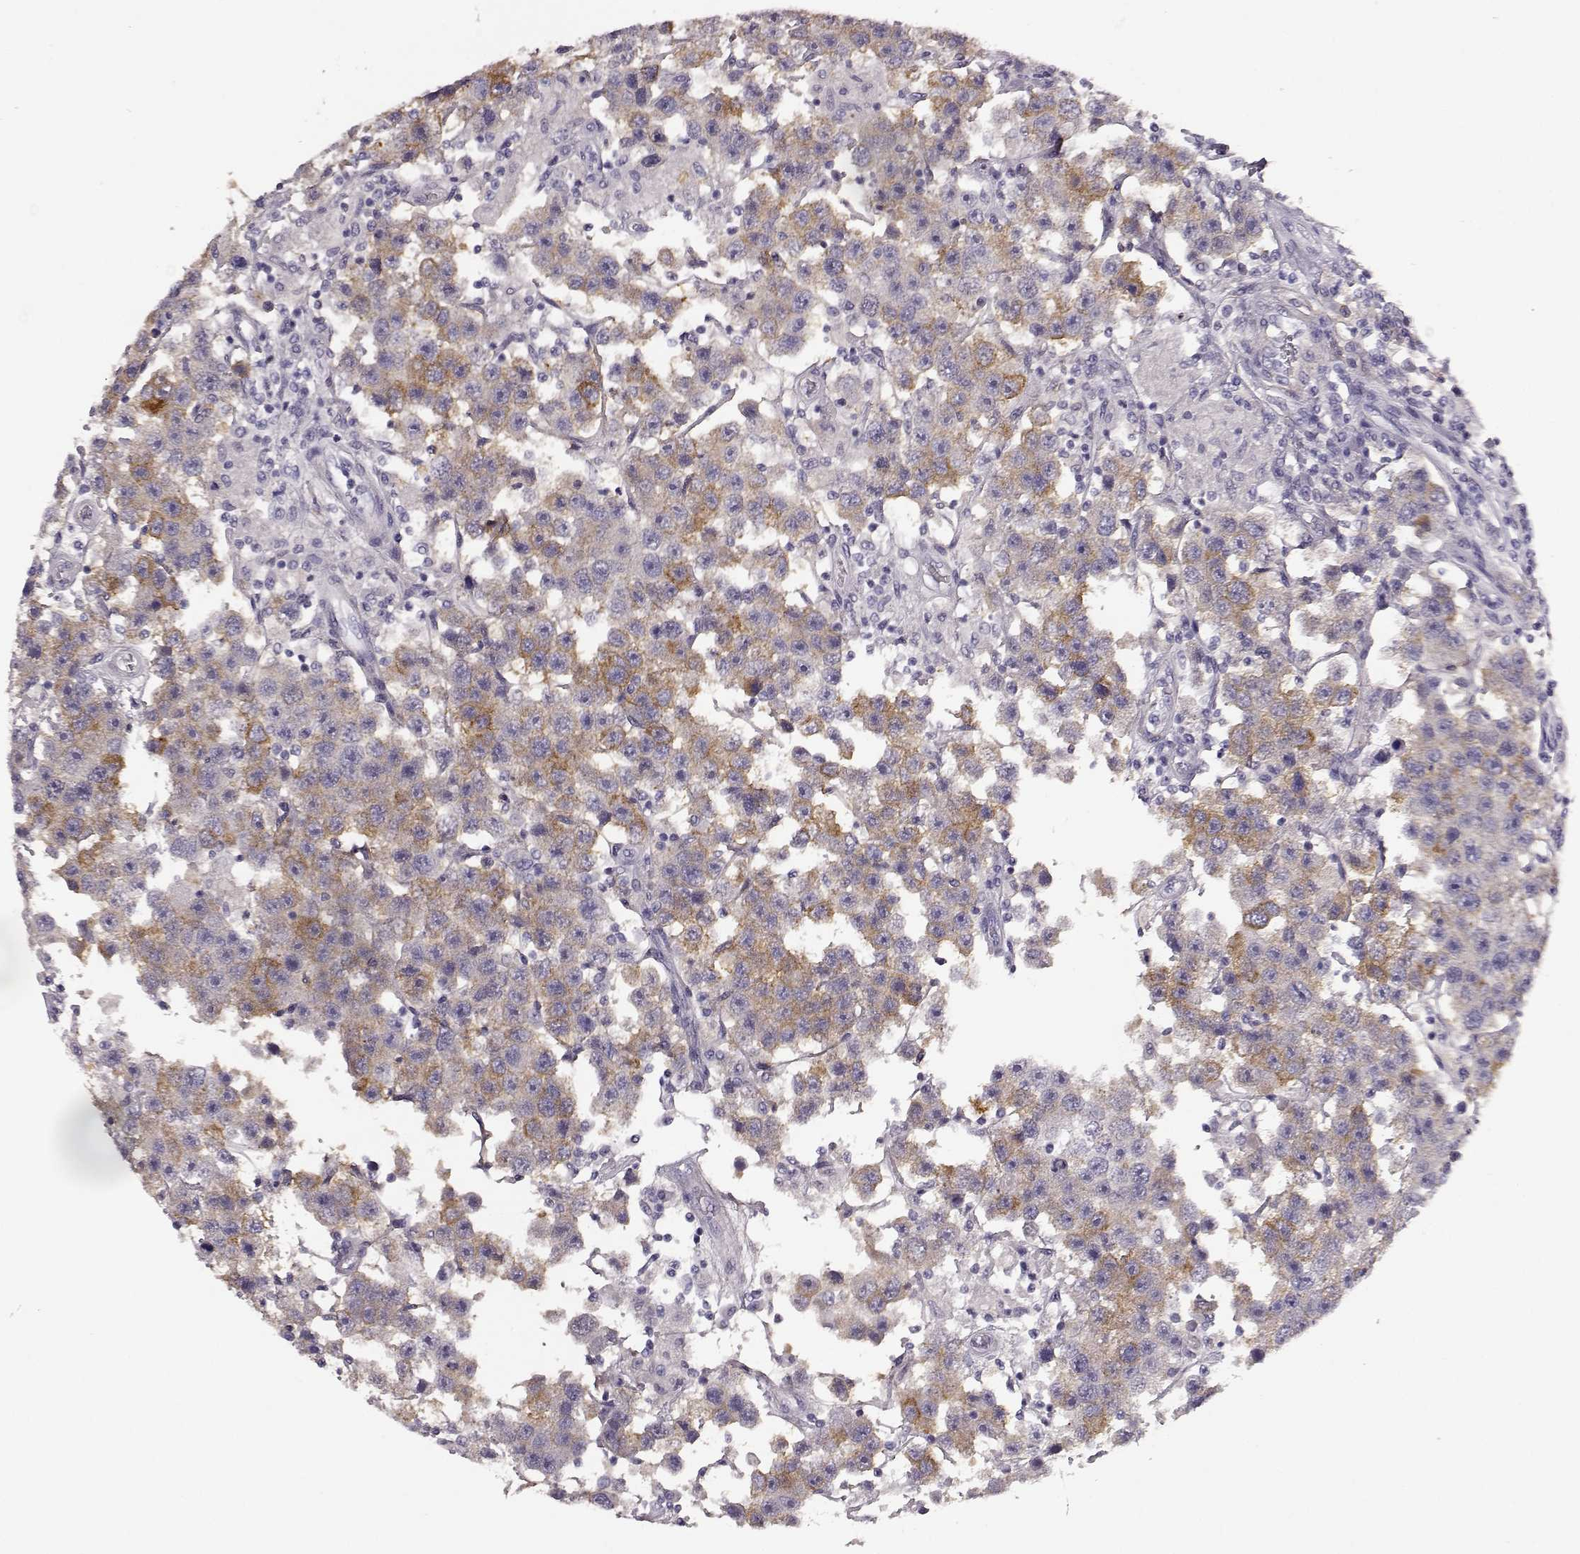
{"staining": {"intensity": "weak", "quantity": "25%-75%", "location": "cytoplasmic/membranous"}, "tissue": "testis cancer", "cell_type": "Tumor cells", "image_type": "cancer", "snomed": [{"axis": "morphology", "description": "Seminoma, NOS"}, {"axis": "topography", "description": "Testis"}], "caption": "Tumor cells demonstrate weak cytoplasmic/membranous staining in approximately 25%-75% of cells in testis seminoma.", "gene": "TRIM69", "patient": {"sex": "male", "age": 45}}